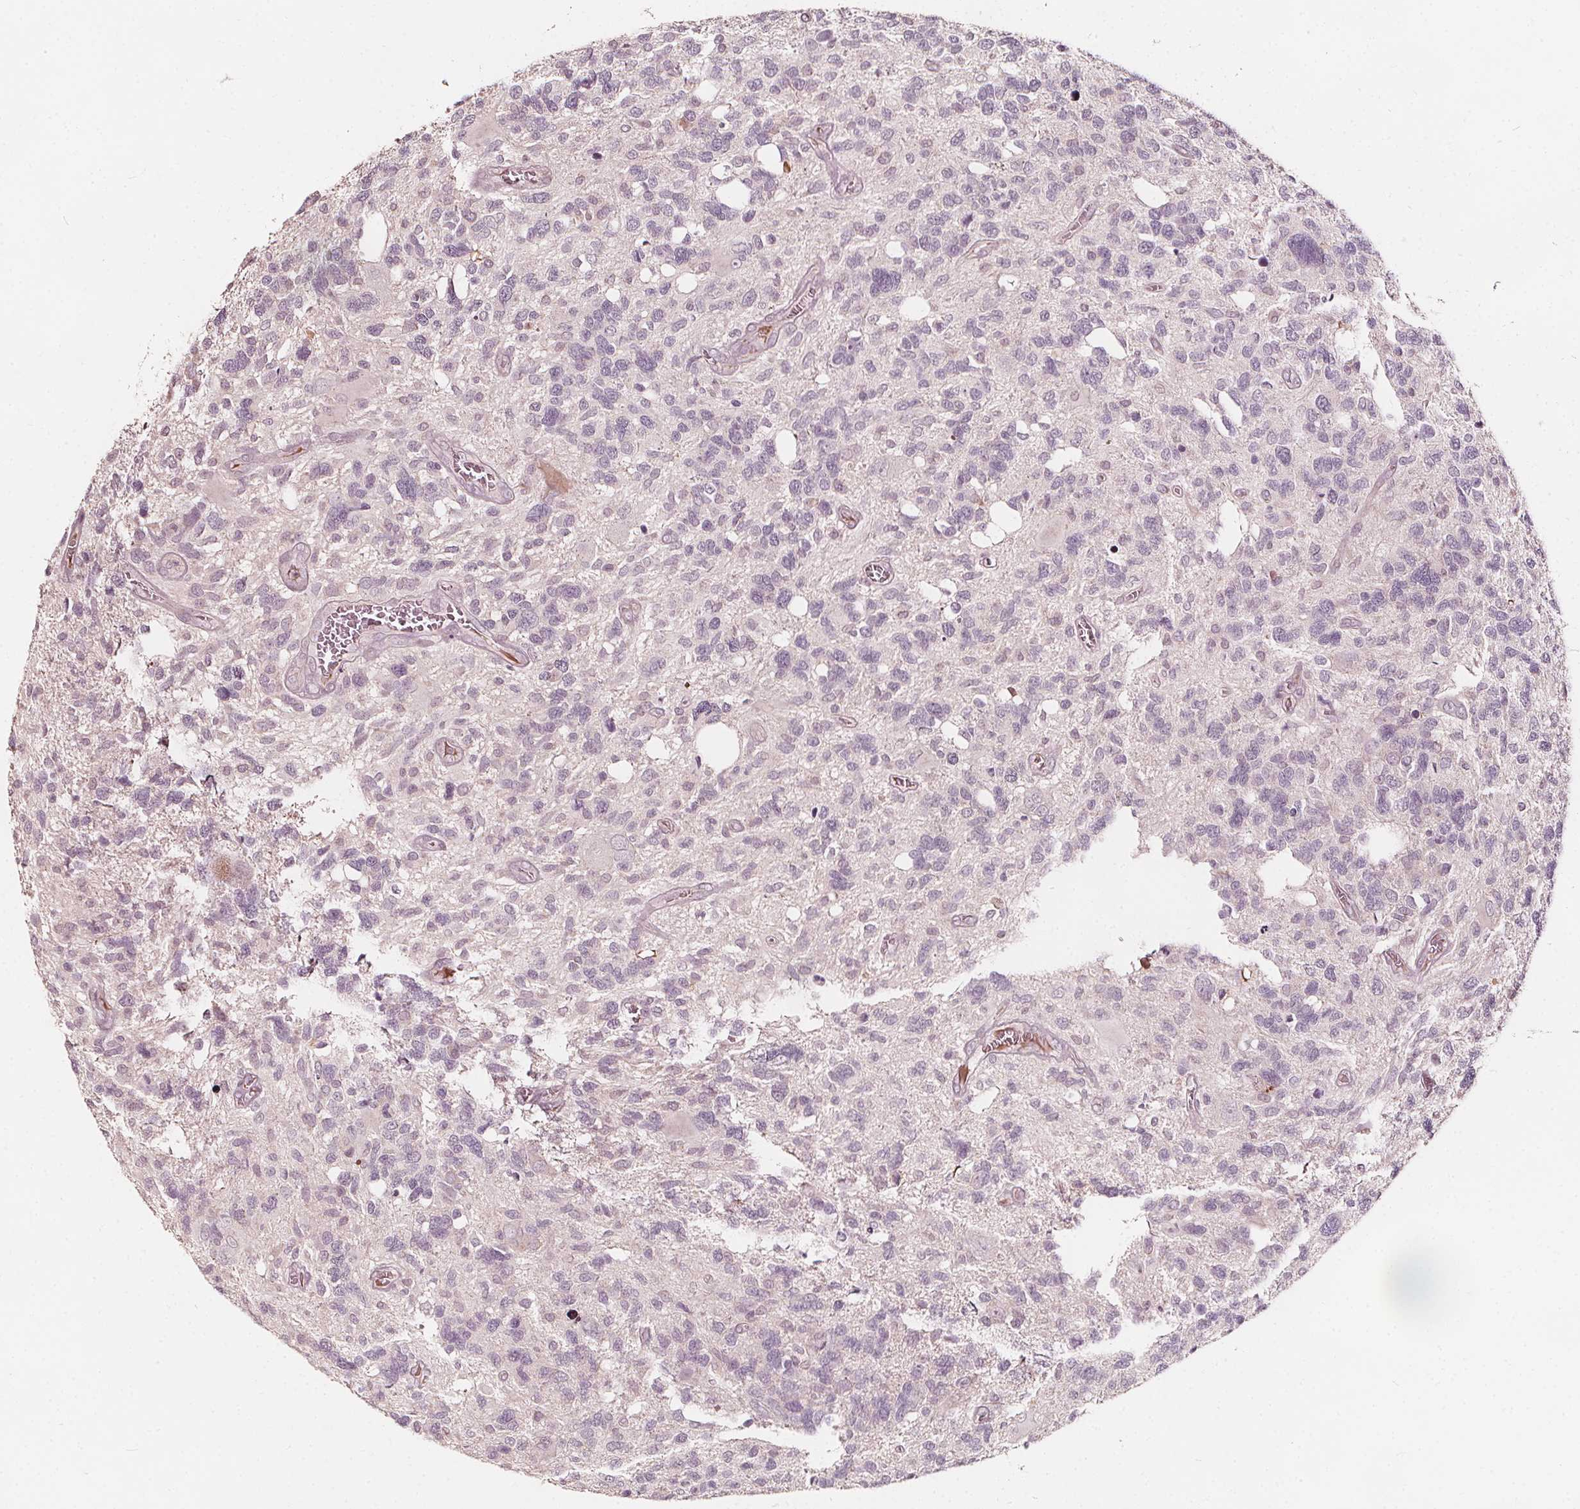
{"staining": {"intensity": "negative", "quantity": "none", "location": "none"}, "tissue": "glioma", "cell_type": "Tumor cells", "image_type": "cancer", "snomed": [{"axis": "morphology", "description": "Glioma, malignant, High grade"}, {"axis": "topography", "description": "Brain"}], "caption": "Tumor cells are negative for protein expression in human glioma.", "gene": "NPC1L1", "patient": {"sex": "male", "age": 49}}